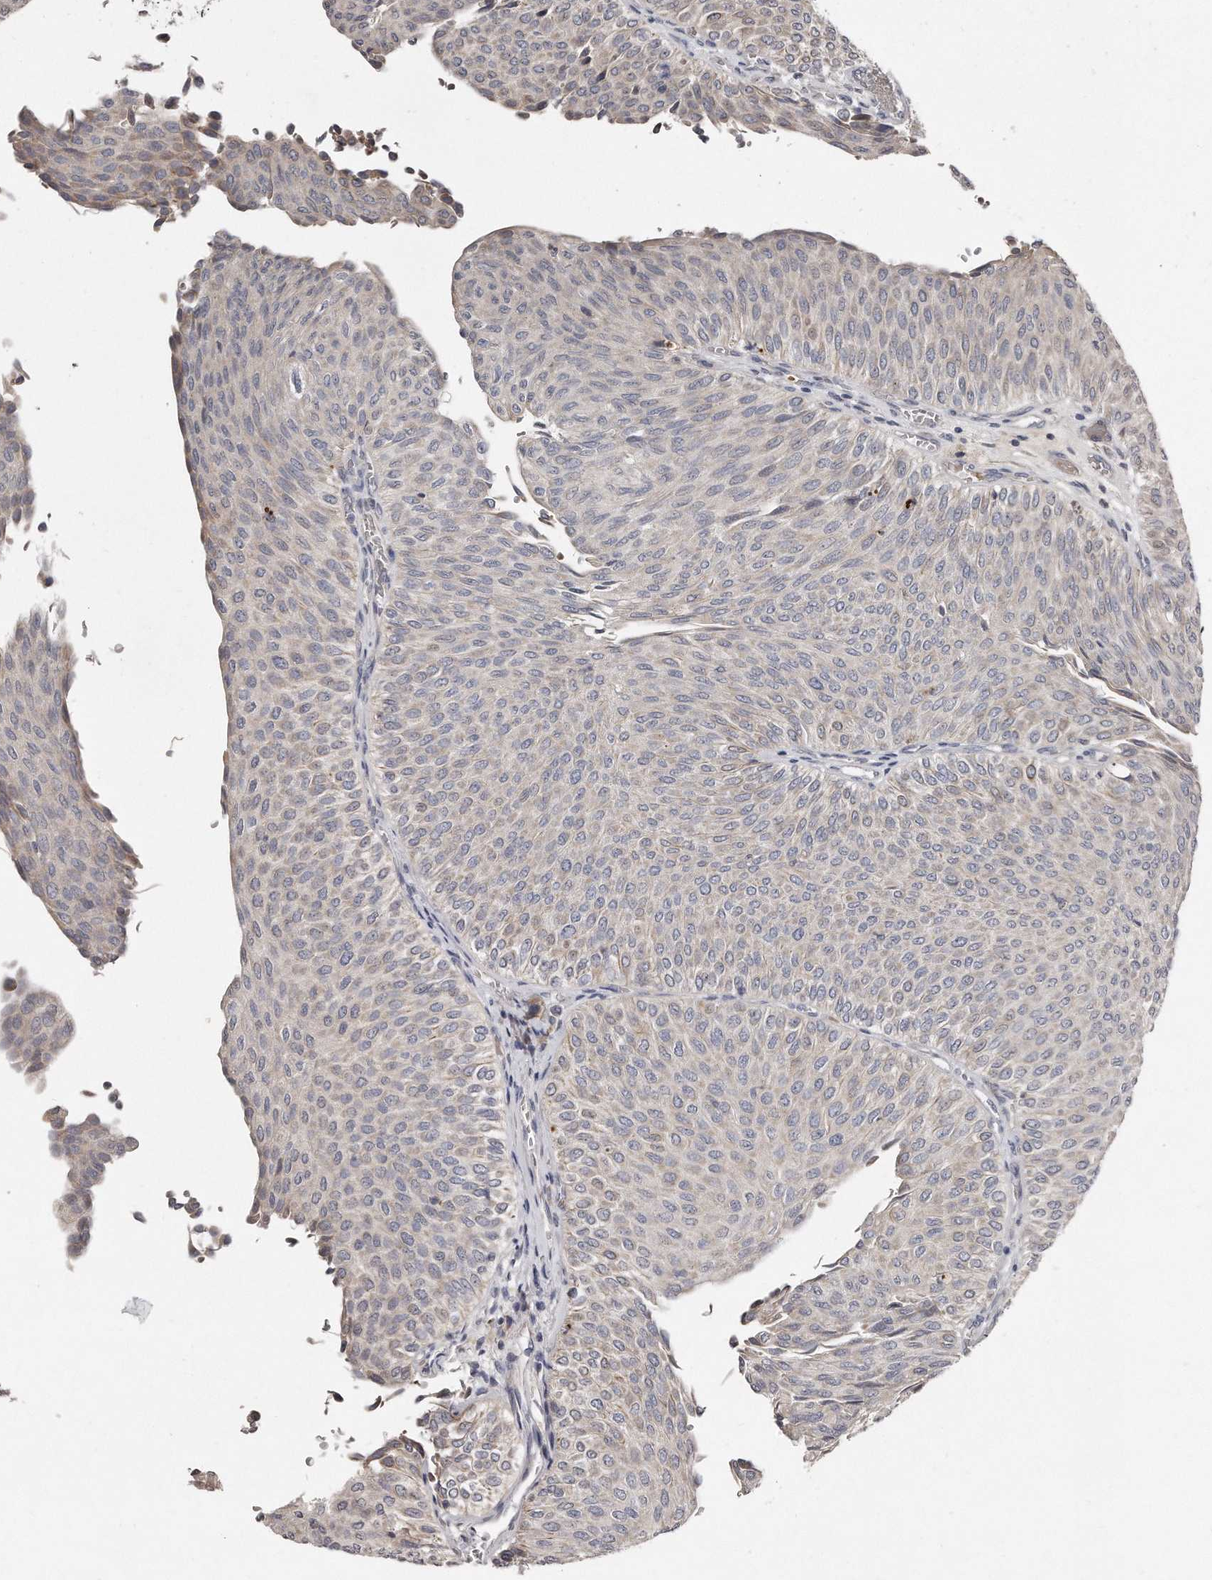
{"staining": {"intensity": "weak", "quantity": "<25%", "location": "cytoplasmic/membranous"}, "tissue": "urothelial cancer", "cell_type": "Tumor cells", "image_type": "cancer", "snomed": [{"axis": "morphology", "description": "Urothelial carcinoma, Low grade"}, {"axis": "topography", "description": "Urinary bladder"}], "caption": "Tumor cells are negative for brown protein staining in low-grade urothelial carcinoma.", "gene": "TECR", "patient": {"sex": "male", "age": 78}}